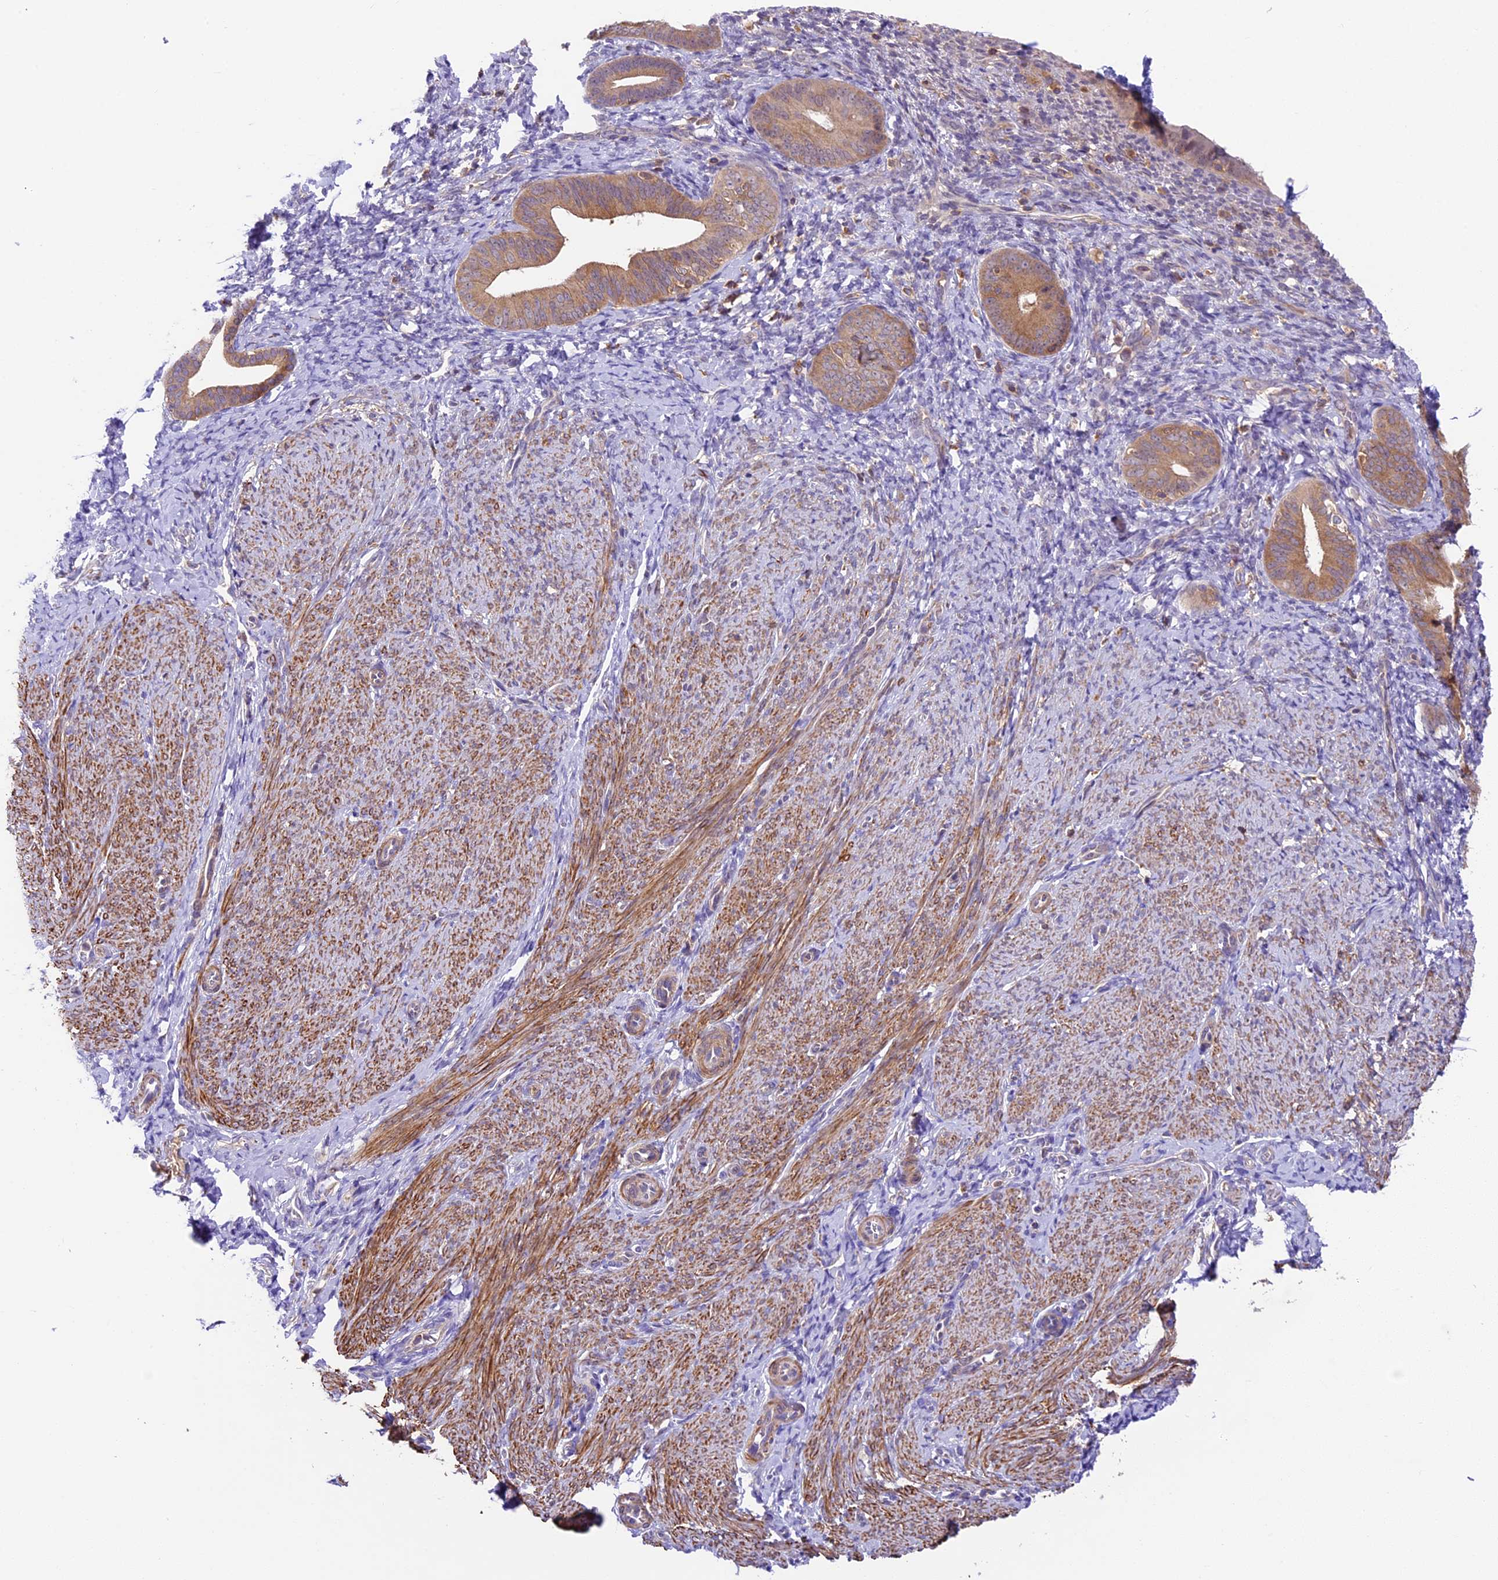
{"staining": {"intensity": "negative", "quantity": "none", "location": "none"}, "tissue": "endometrium", "cell_type": "Cells in endometrial stroma", "image_type": "normal", "snomed": [{"axis": "morphology", "description": "Normal tissue, NOS"}, {"axis": "topography", "description": "Endometrium"}], "caption": "A histopathology image of endometrium stained for a protein exhibits no brown staining in cells in endometrial stroma. (Immunohistochemistry (ihc), brightfield microscopy, high magnification).", "gene": "TBC1D1", "patient": {"sex": "female", "age": 65}}